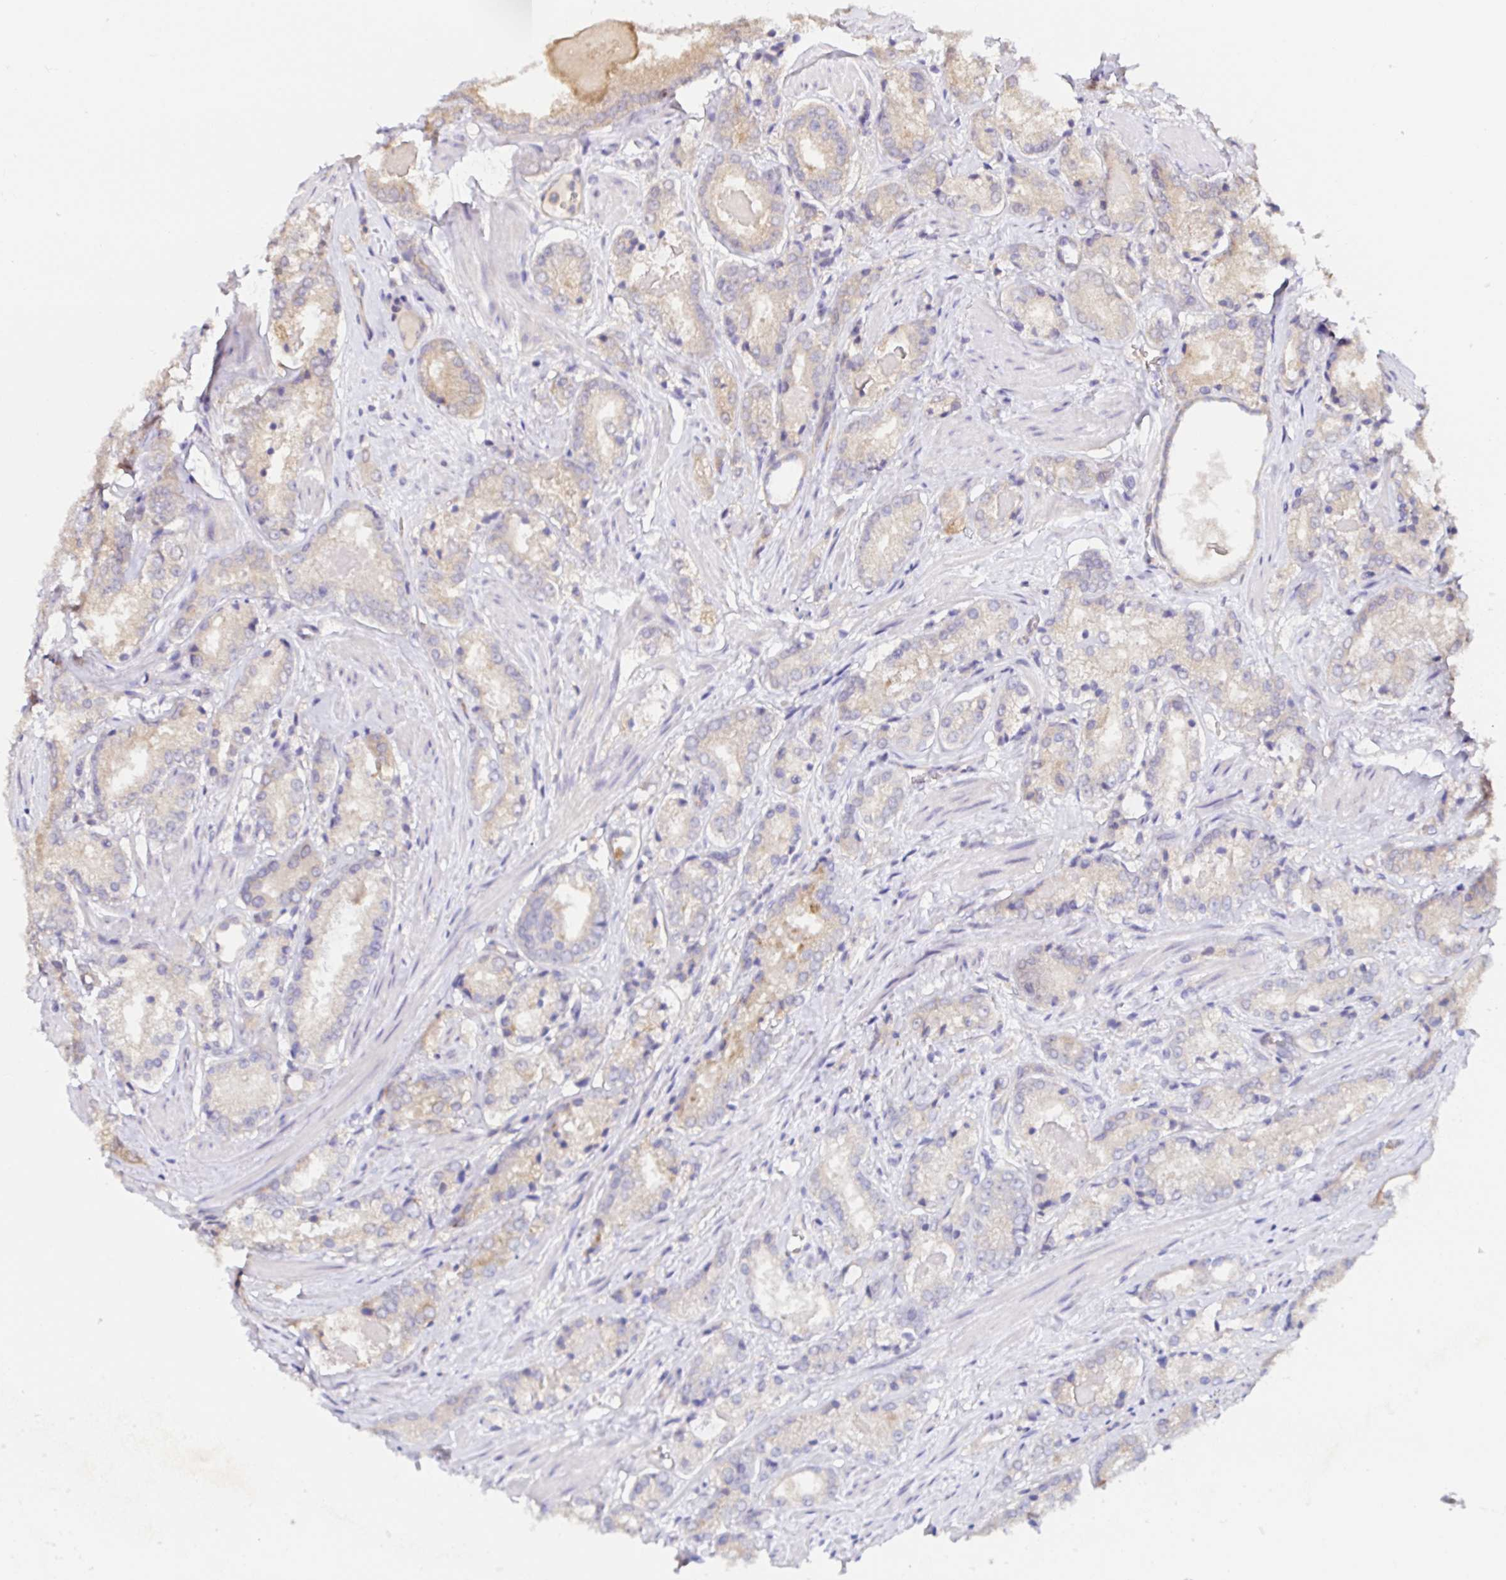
{"staining": {"intensity": "weak", "quantity": "25%-75%", "location": "cytoplasmic/membranous"}, "tissue": "prostate cancer", "cell_type": "Tumor cells", "image_type": "cancer", "snomed": [{"axis": "morphology", "description": "Adenocarcinoma, NOS"}, {"axis": "morphology", "description": "Adenocarcinoma, Low grade"}, {"axis": "topography", "description": "Prostate"}], "caption": "IHC micrograph of prostate cancer stained for a protein (brown), which shows low levels of weak cytoplasmic/membranous expression in about 25%-75% of tumor cells.", "gene": "RSRP1", "patient": {"sex": "male", "age": 68}}